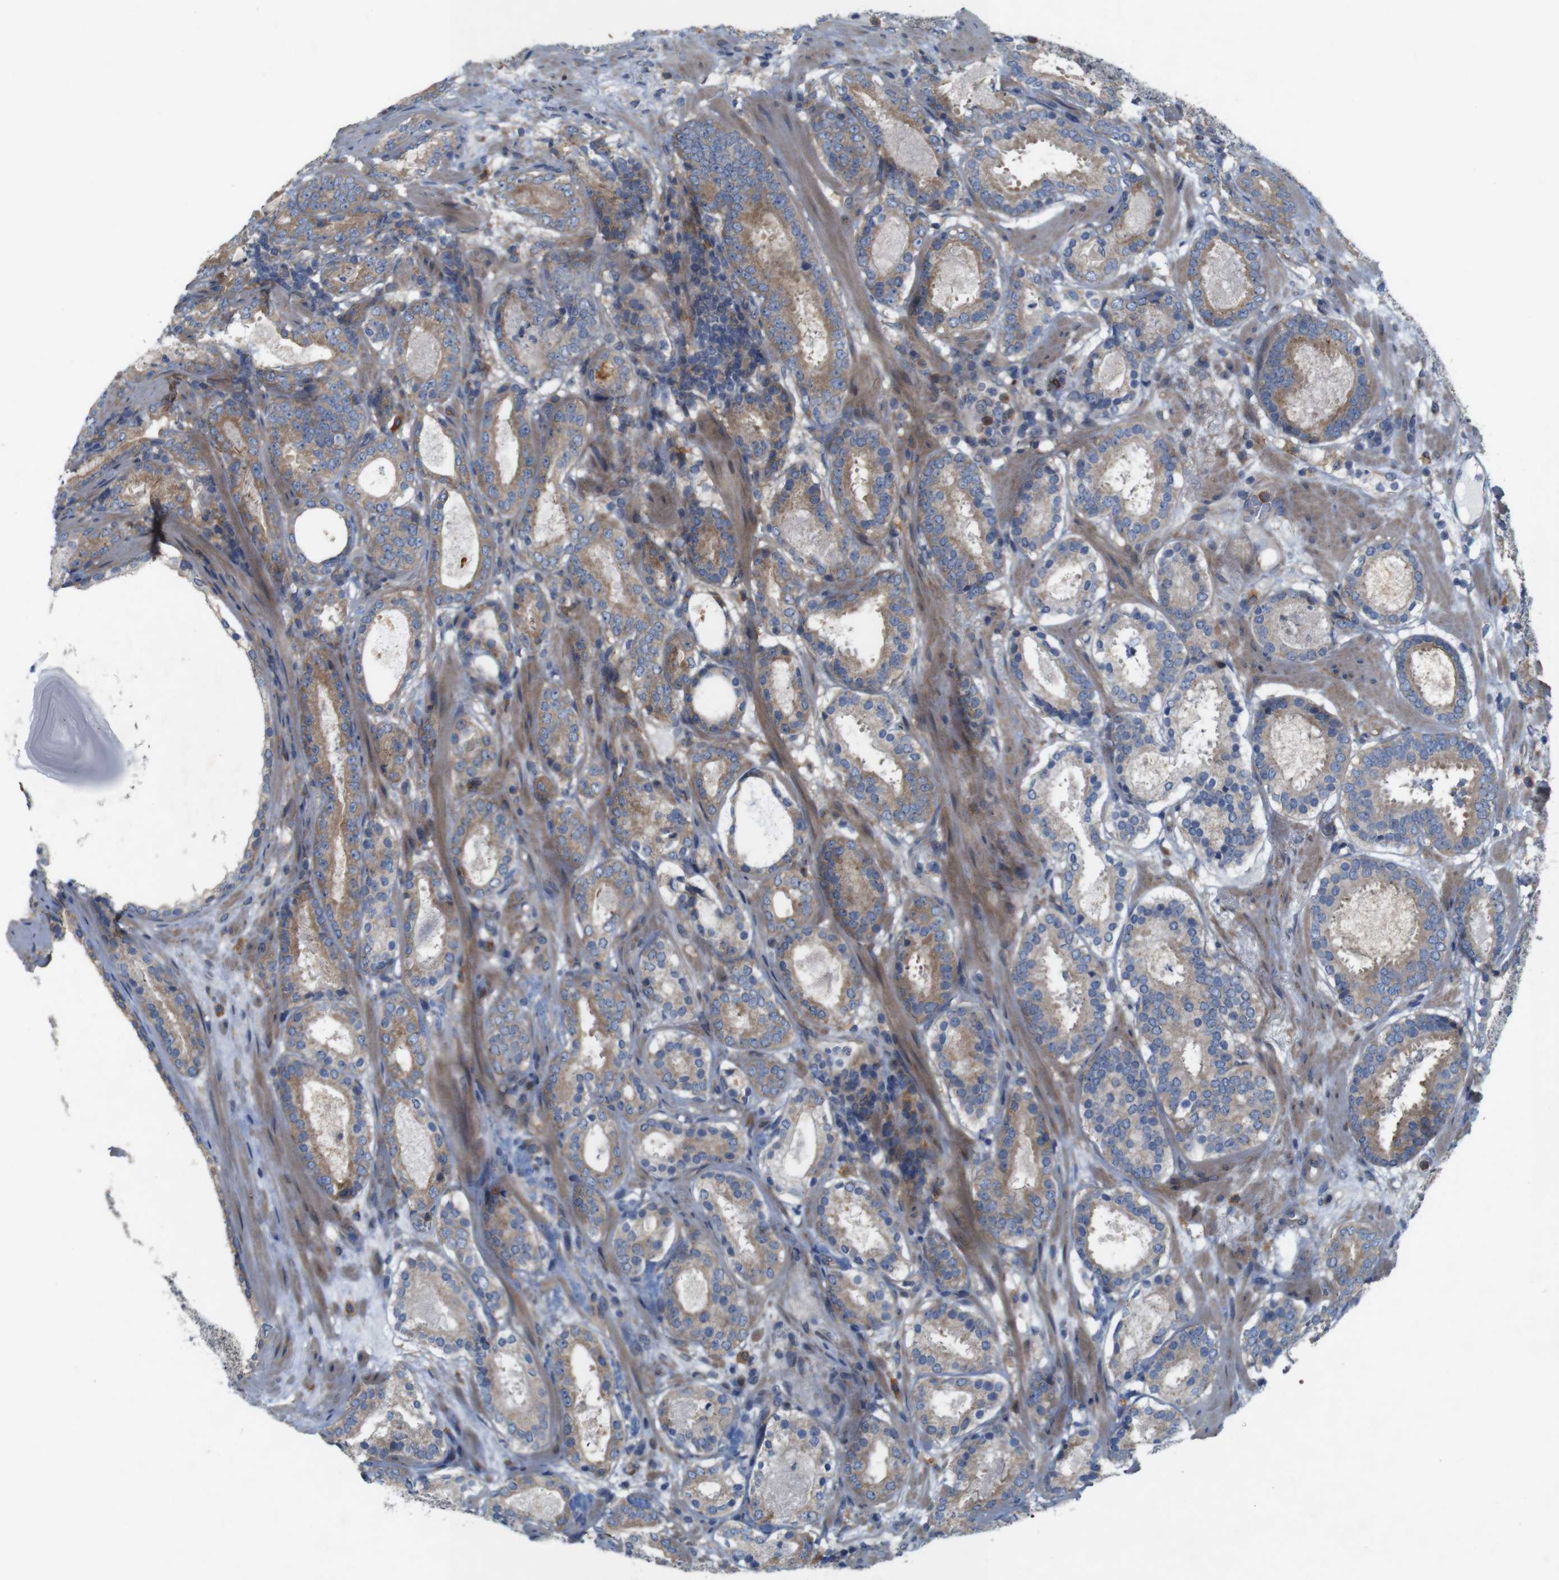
{"staining": {"intensity": "moderate", "quantity": ">75%", "location": "cytoplasmic/membranous"}, "tissue": "prostate cancer", "cell_type": "Tumor cells", "image_type": "cancer", "snomed": [{"axis": "morphology", "description": "Adenocarcinoma, Low grade"}, {"axis": "topography", "description": "Prostate"}], "caption": "Immunohistochemical staining of human prostate low-grade adenocarcinoma exhibits moderate cytoplasmic/membranous protein staining in approximately >75% of tumor cells.", "gene": "SIGLEC8", "patient": {"sex": "male", "age": 69}}